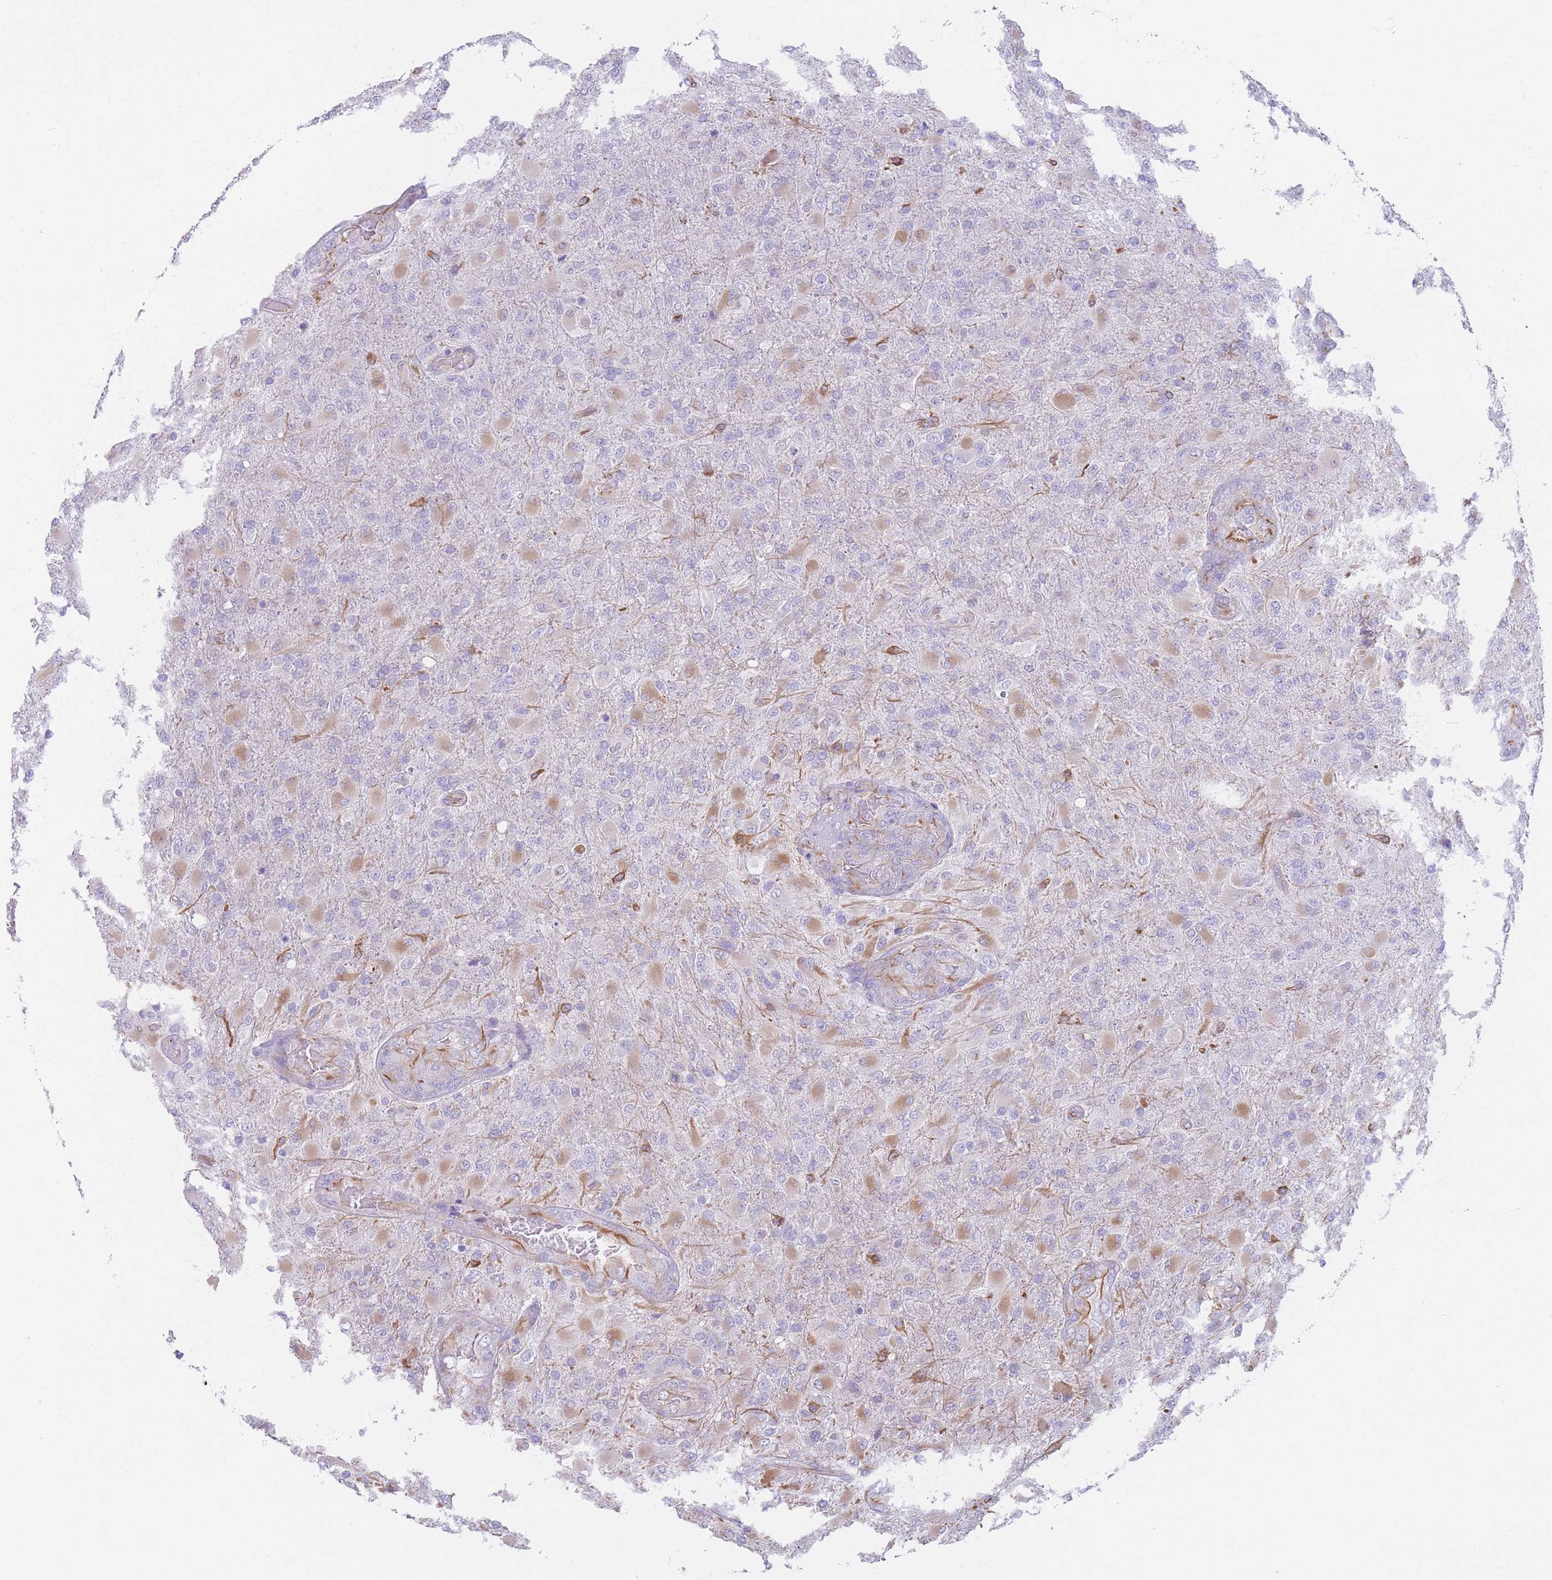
{"staining": {"intensity": "moderate", "quantity": "<25%", "location": "cytoplasmic/membranous"}, "tissue": "glioma", "cell_type": "Tumor cells", "image_type": "cancer", "snomed": [{"axis": "morphology", "description": "Glioma, malignant, Low grade"}, {"axis": "topography", "description": "Brain"}], "caption": "A micrograph showing moderate cytoplasmic/membranous positivity in approximately <25% of tumor cells in malignant low-grade glioma, as visualized by brown immunohistochemical staining.", "gene": "PTCD1", "patient": {"sex": "male", "age": 65}}